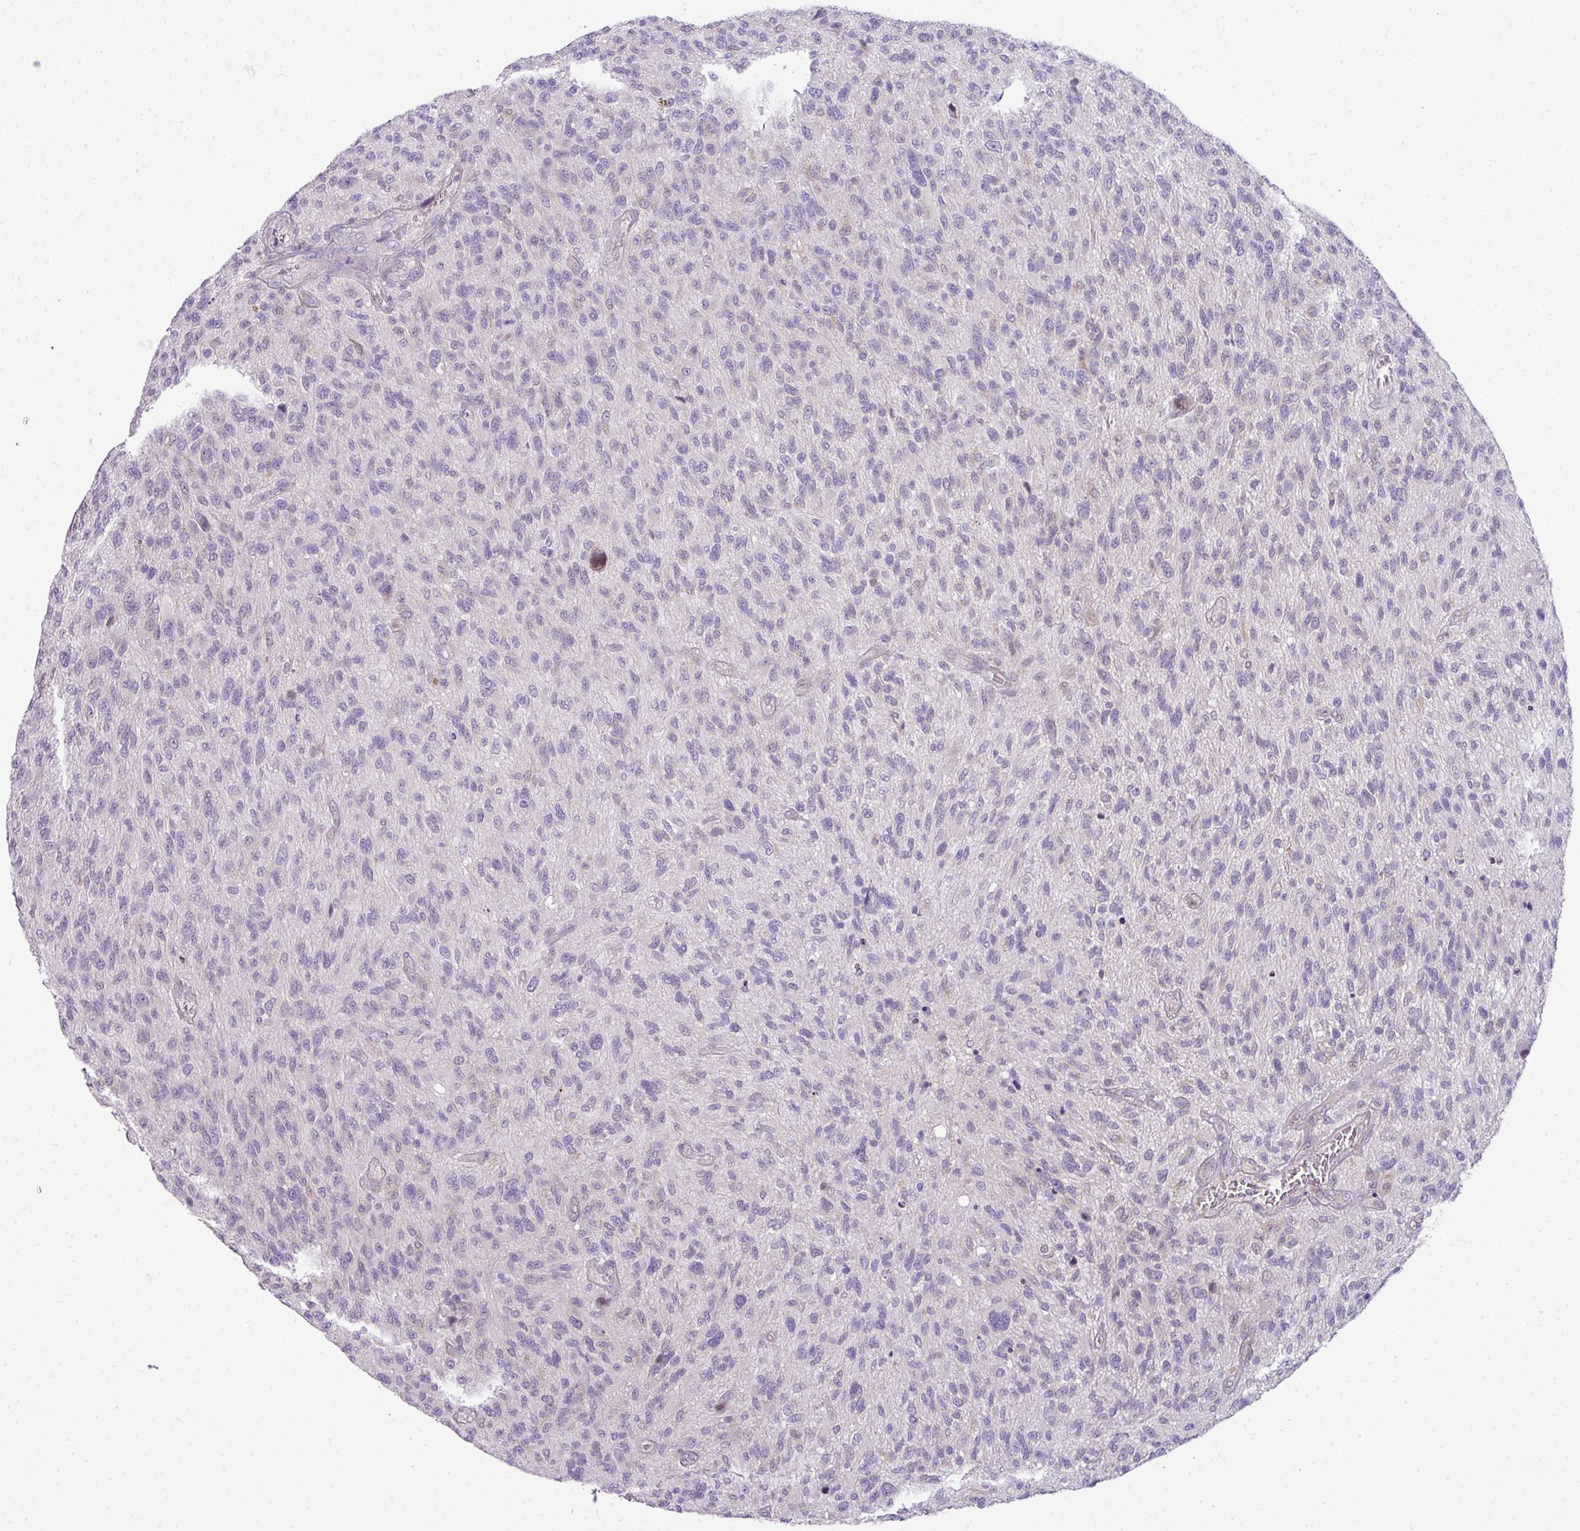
{"staining": {"intensity": "negative", "quantity": "none", "location": "none"}, "tissue": "glioma", "cell_type": "Tumor cells", "image_type": "cancer", "snomed": [{"axis": "morphology", "description": "Glioma, malignant, High grade"}, {"axis": "topography", "description": "Brain"}], "caption": "Immunohistochemical staining of human malignant glioma (high-grade) reveals no significant expression in tumor cells.", "gene": "STAT5A", "patient": {"sex": "male", "age": 47}}